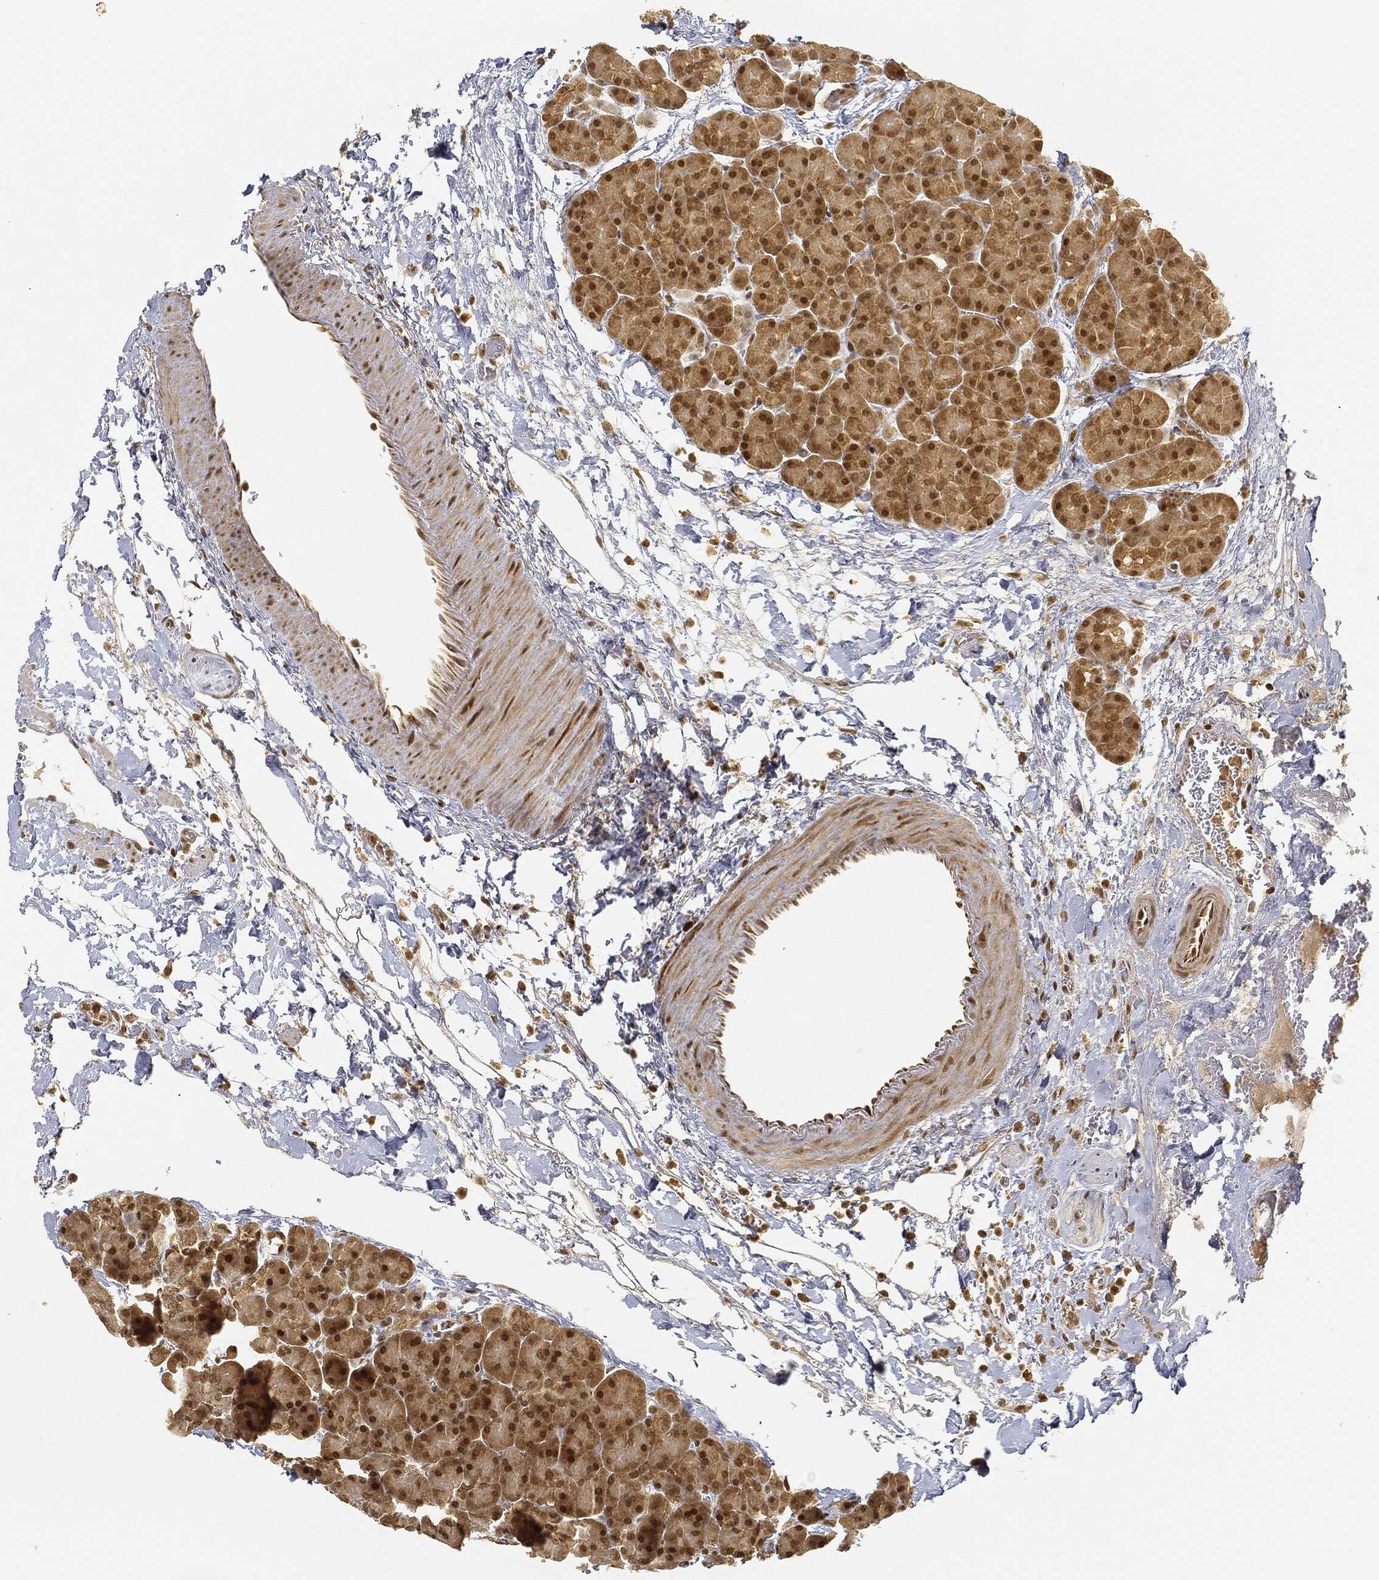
{"staining": {"intensity": "strong", "quantity": "25%-75%", "location": "nuclear"}, "tissue": "pancreas", "cell_type": "Exocrine glandular cells", "image_type": "normal", "snomed": [{"axis": "morphology", "description": "Normal tissue, NOS"}, {"axis": "topography", "description": "Pancreas"}], "caption": "Unremarkable pancreas shows strong nuclear positivity in approximately 25%-75% of exocrine glandular cells.", "gene": "CIB1", "patient": {"sex": "female", "age": 44}}